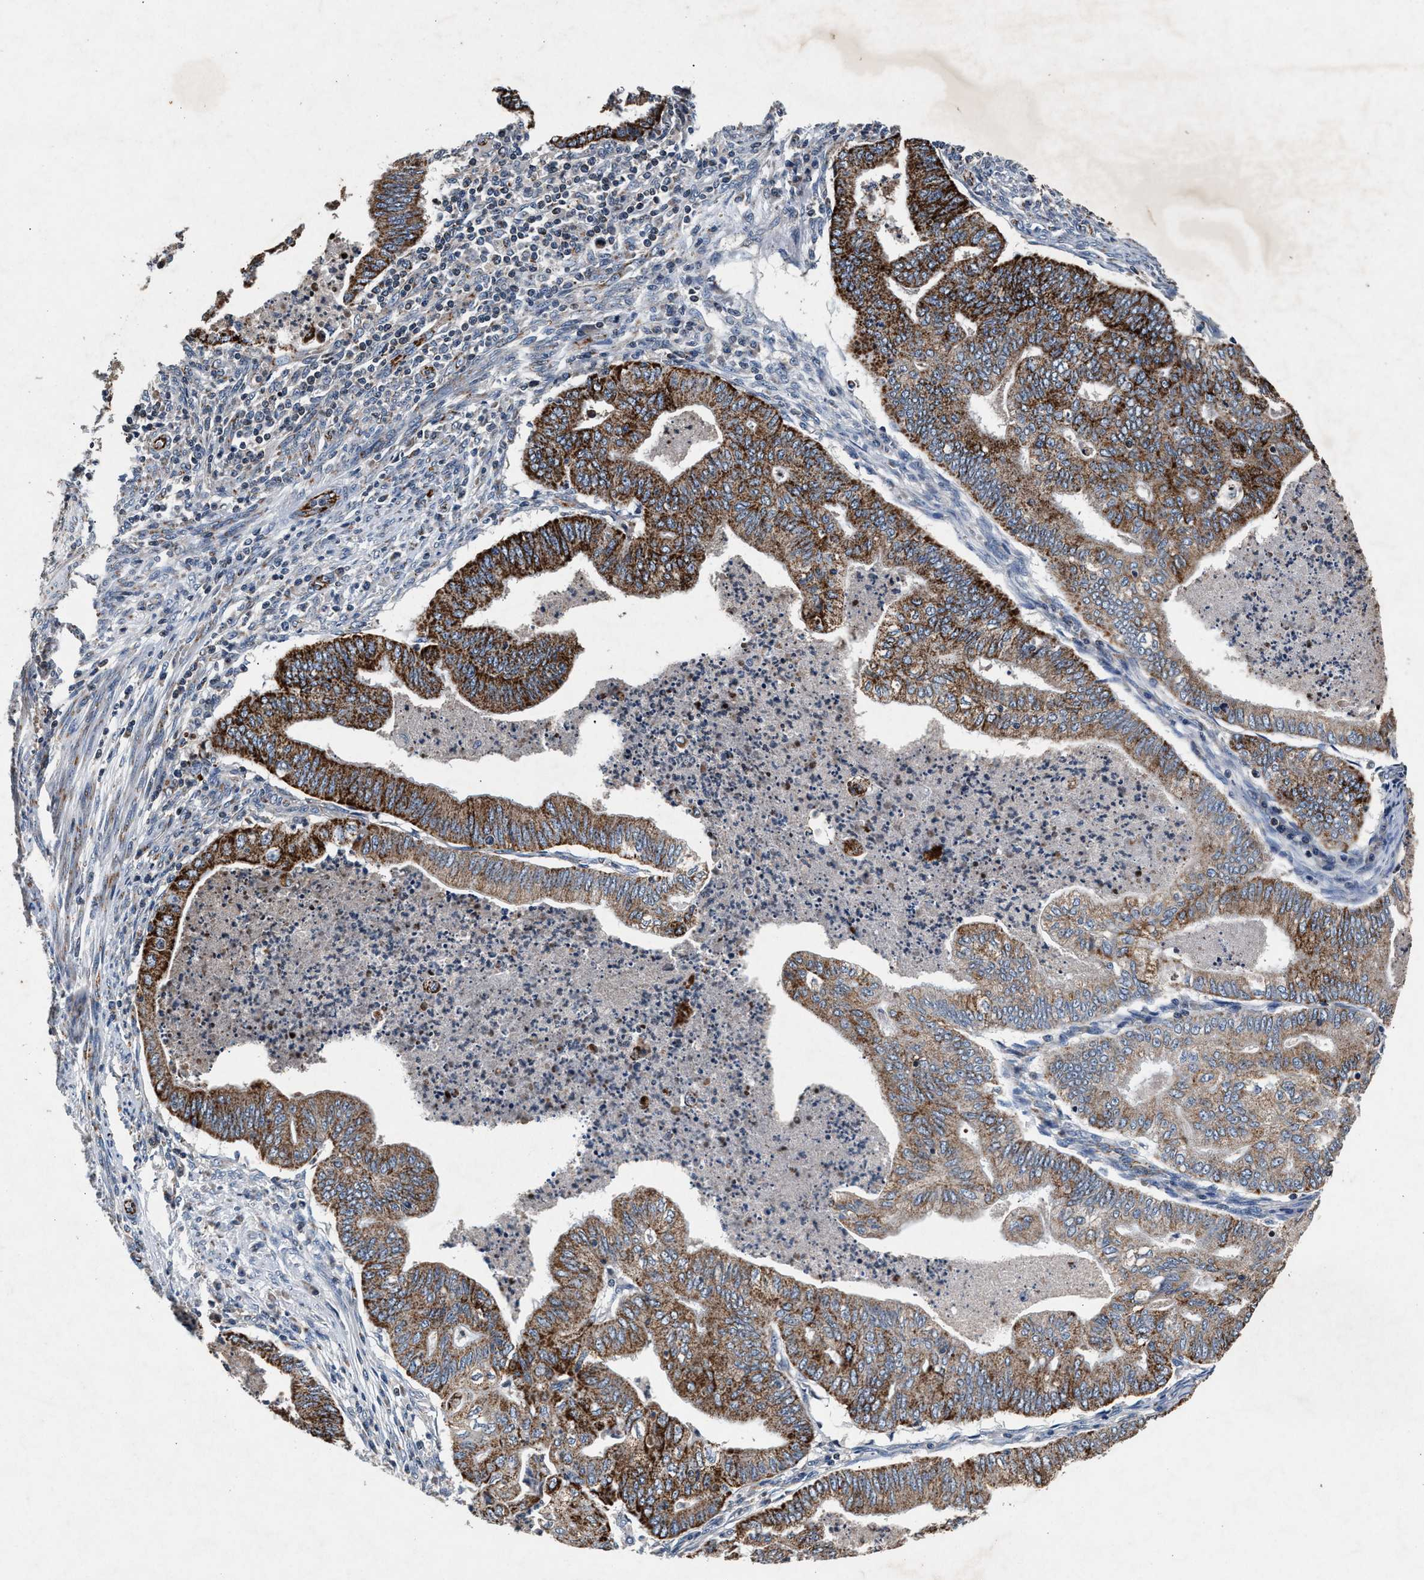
{"staining": {"intensity": "strong", "quantity": "25%-75%", "location": "cytoplasmic/membranous"}, "tissue": "endometrial cancer", "cell_type": "Tumor cells", "image_type": "cancer", "snomed": [{"axis": "morphology", "description": "Polyp, NOS"}, {"axis": "morphology", "description": "Adenocarcinoma, NOS"}, {"axis": "morphology", "description": "Adenoma, NOS"}, {"axis": "topography", "description": "Endometrium"}], "caption": "A brown stain labels strong cytoplasmic/membranous positivity of a protein in human endometrial cancer (adenocarcinoma) tumor cells.", "gene": "PKD2L1", "patient": {"sex": "female", "age": 79}}